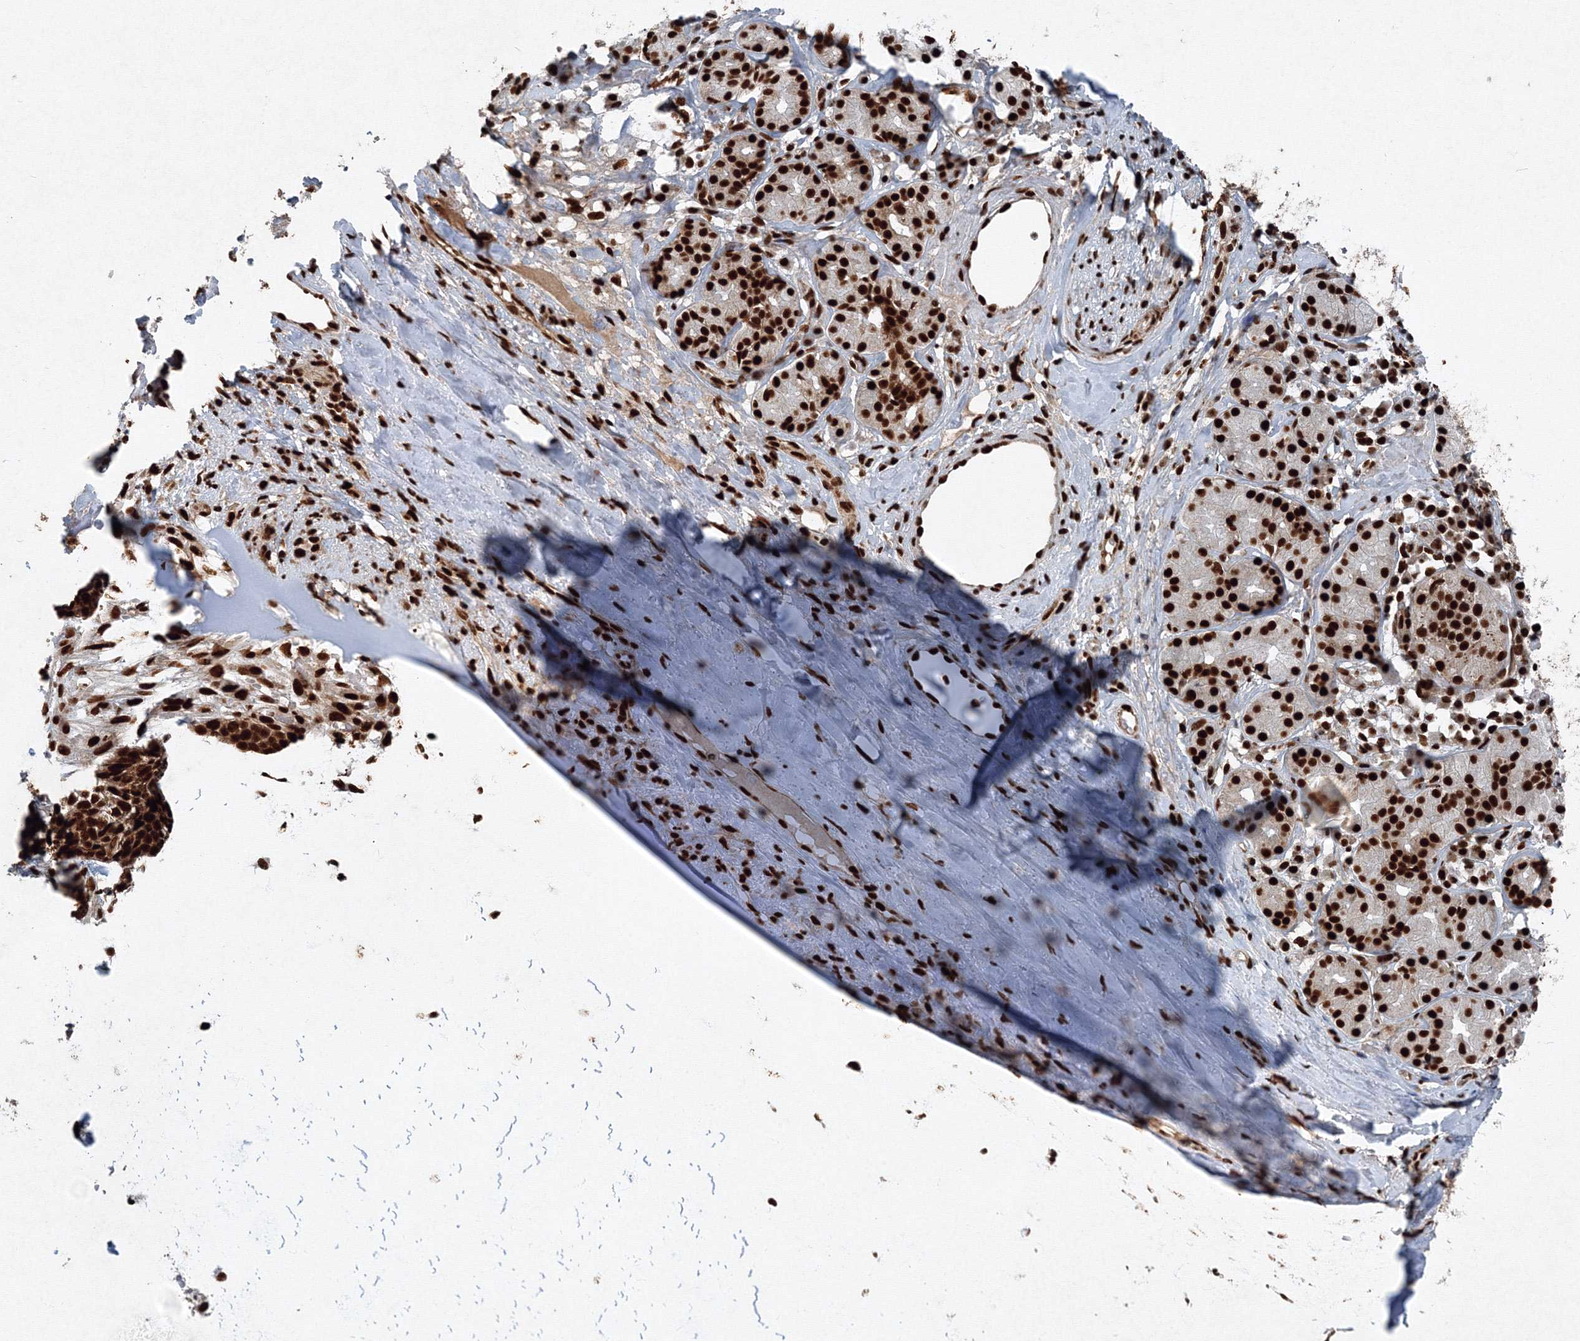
{"staining": {"intensity": "strong", "quantity": ">75%", "location": "nuclear"}, "tissue": "adipose tissue", "cell_type": "Adipocytes", "image_type": "normal", "snomed": [{"axis": "morphology", "description": "Normal tissue, NOS"}, {"axis": "morphology", "description": "Basal cell carcinoma"}, {"axis": "topography", "description": "Cartilage tissue"}, {"axis": "topography", "description": "Nasopharynx"}, {"axis": "topography", "description": "Oral tissue"}], "caption": "A high-resolution histopathology image shows immunohistochemistry staining of benign adipose tissue, which shows strong nuclear staining in approximately >75% of adipocytes. The staining was performed using DAB to visualize the protein expression in brown, while the nuclei were stained in blue with hematoxylin (Magnification: 20x).", "gene": "SNRPC", "patient": {"sex": "female", "age": 77}}